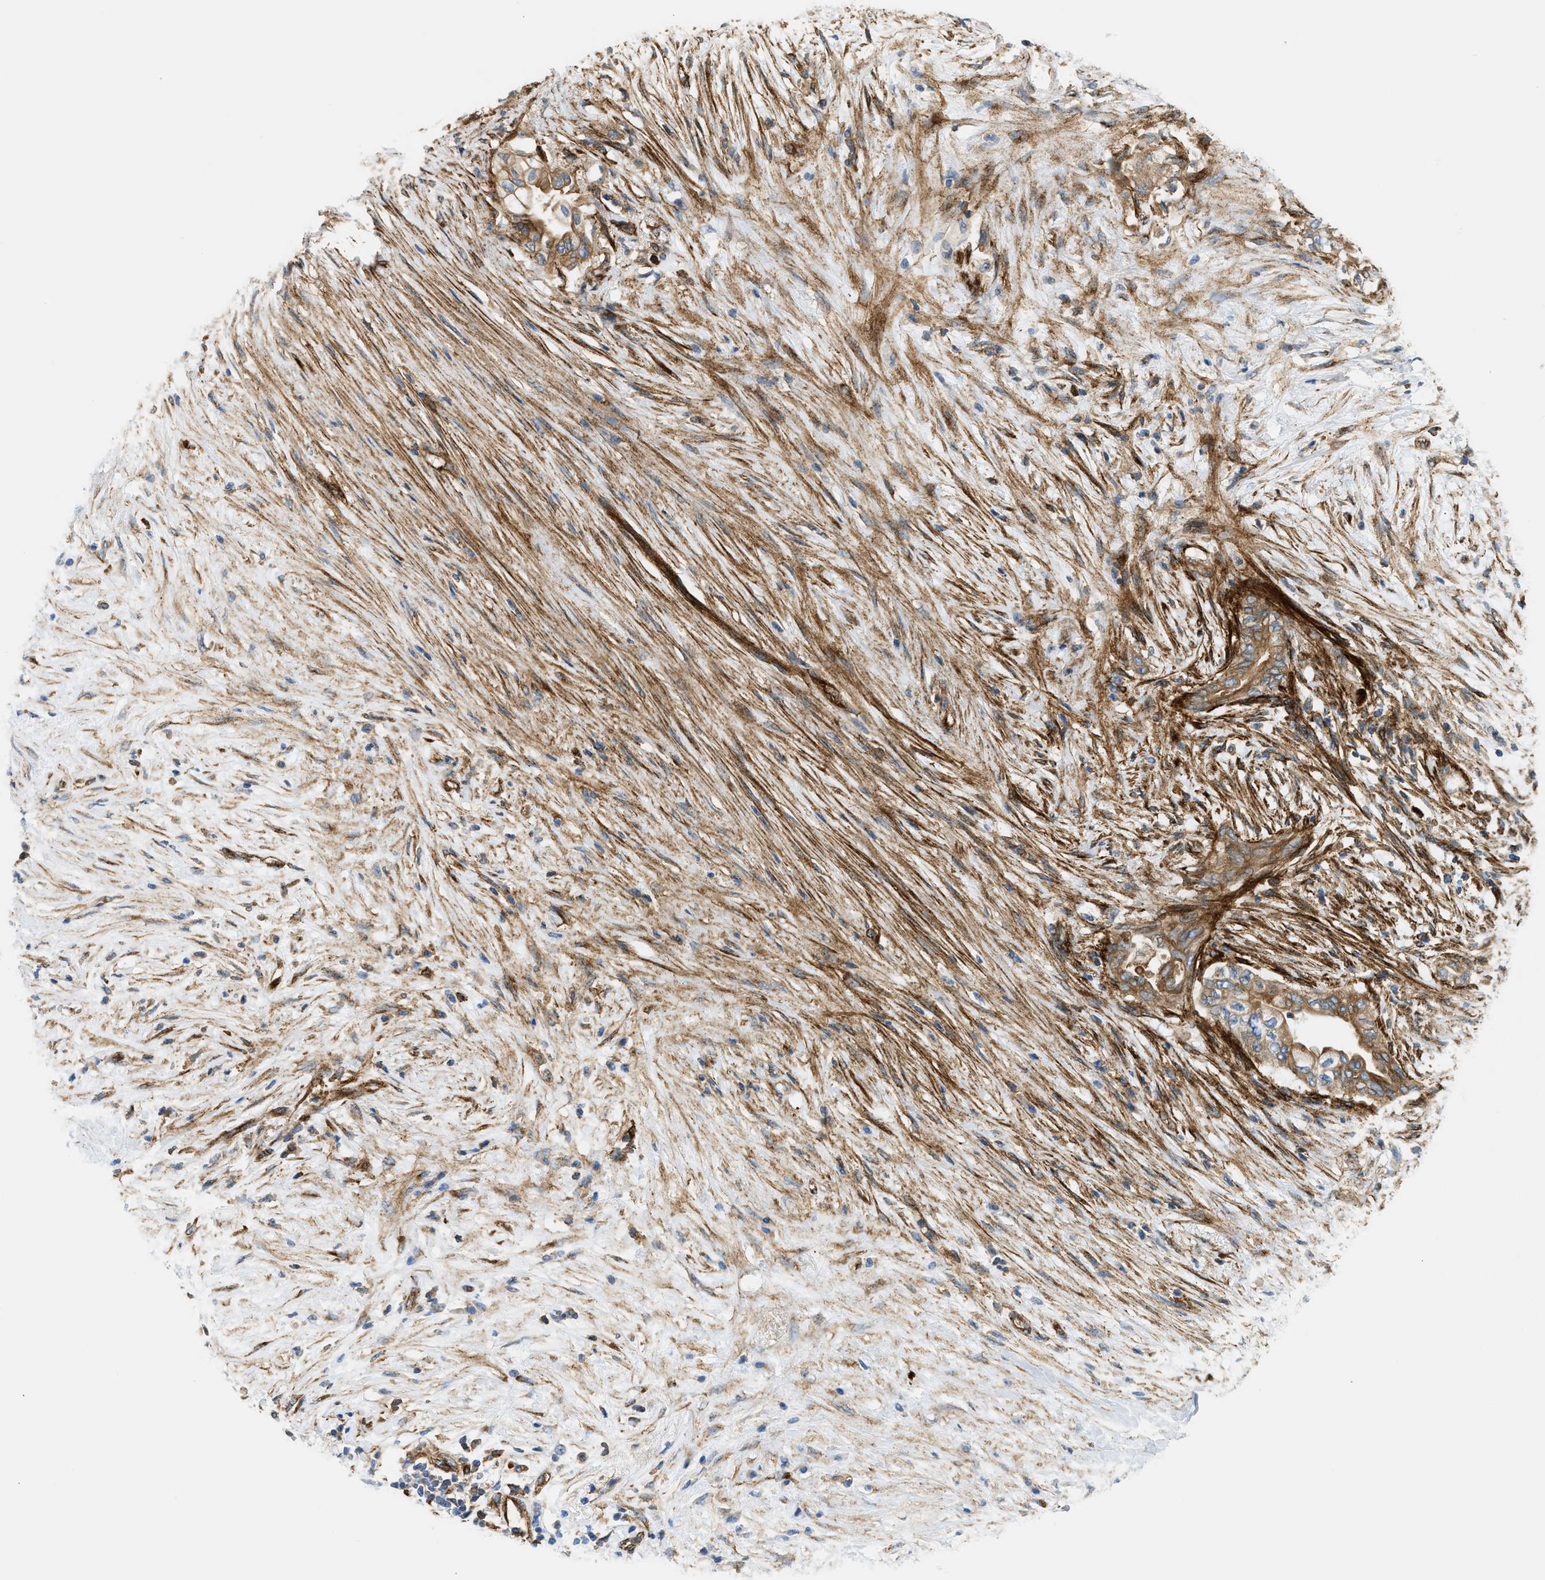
{"staining": {"intensity": "moderate", "quantity": ">75%", "location": "cytoplasmic/membranous"}, "tissue": "pancreatic cancer", "cell_type": "Tumor cells", "image_type": "cancer", "snomed": [{"axis": "morphology", "description": "Normal tissue, NOS"}, {"axis": "morphology", "description": "Adenocarcinoma, NOS"}, {"axis": "topography", "description": "Pancreas"}, {"axis": "topography", "description": "Duodenum"}], "caption": "A brown stain labels moderate cytoplasmic/membranous expression of a protein in pancreatic adenocarcinoma tumor cells.", "gene": "HIP1", "patient": {"sex": "female", "age": 60}}